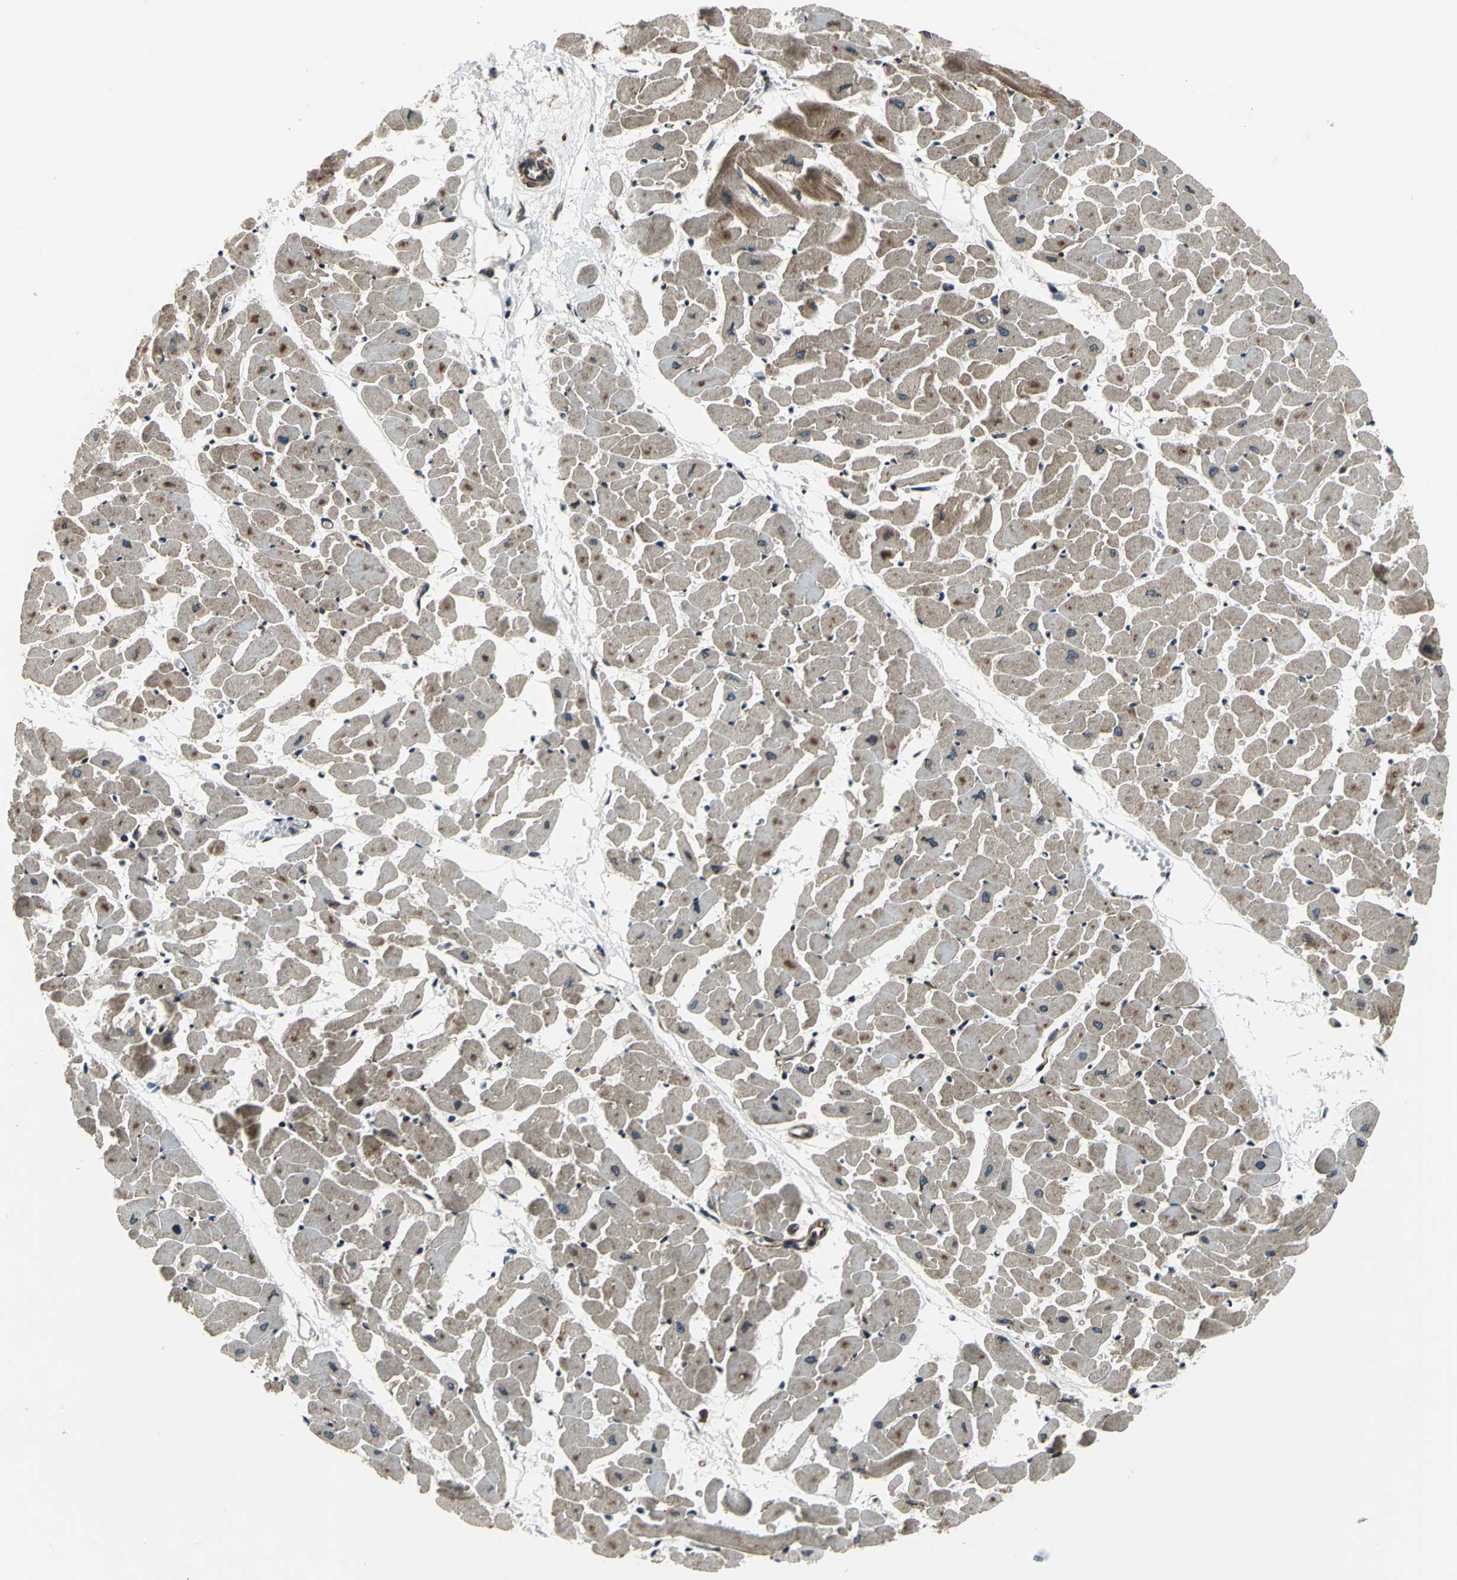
{"staining": {"intensity": "strong", "quantity": "25%-75%", "location": "cytoplasmic/membranous,nuclear"}, "tissue": "heart muscle", "cell_type": "Cardiomyocytes", "image_type": "normal", "snomed": [{"axis": "morphology", "description": "Normal tissue, NOS"}, {"axis": "topography", "description": "Heart"}], "caption": "Normal heart muscle was stained to show a protein in brown. There is high levels of strong cytoplasmic/membranous,nuclear expression in approximately 25%-75% of cardiomyocytes. (DAB = brown stain, brightfield microscopy at high magnification).", "gene": "AATF", "patient": {"sex": "female", "age": 19}}